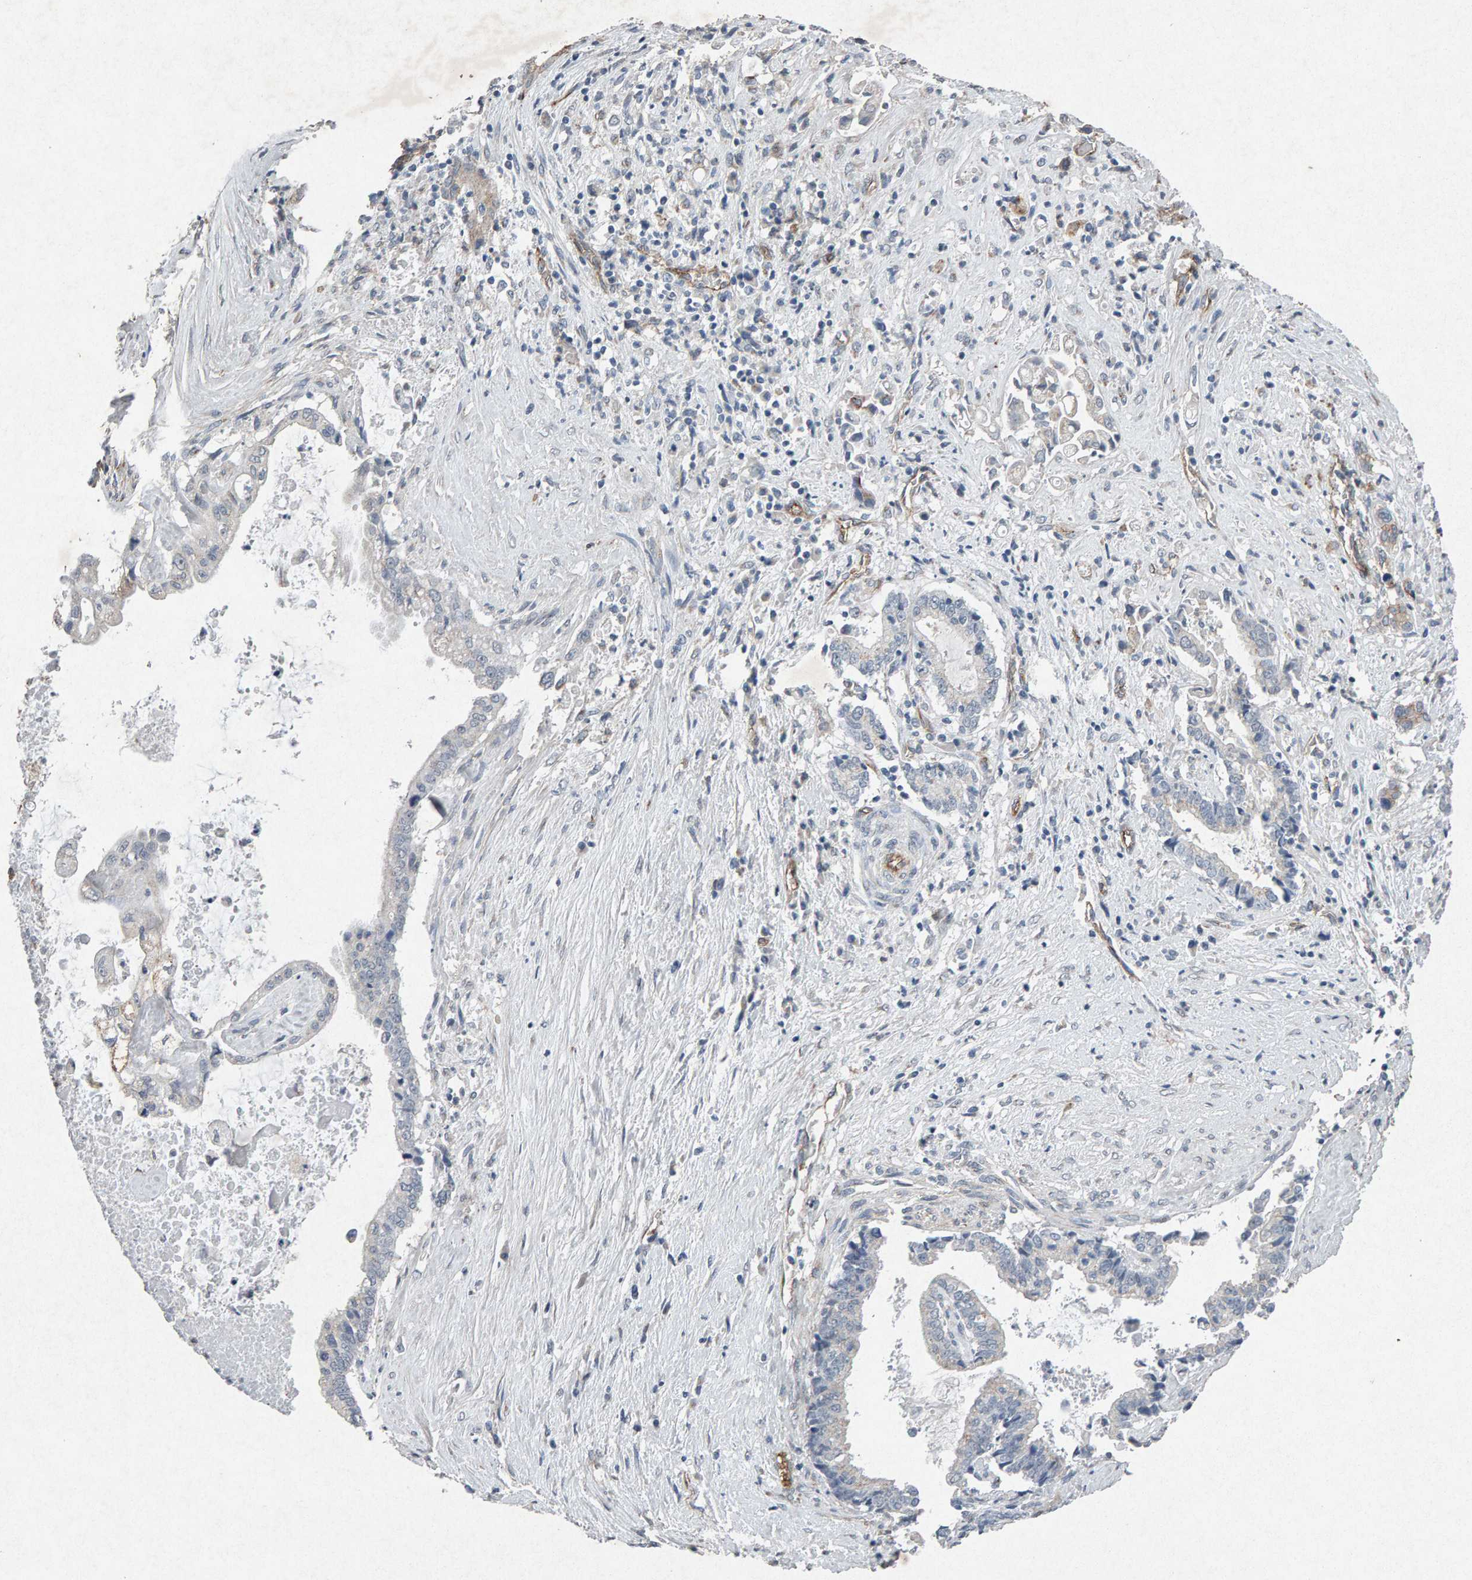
{"staining": {"intensity": "negative", "quantity": "none", "location": "none"}, "tissue": "liver cancer", "cell_type": "Tumor cells", "image_type": "cancer", "snomed": [{"axis": "morphology", "description": "Cholangiocarcinoma"}, {"axis": "topography", "description": "Liver"}], "caption": "Immunohistochemical staining of human cholangiocarcinoma (liver) exhibits no significant expression in tumor cells. (DAB (3,3'-diaminobenzidine) IHC, high magnification).", "gene": "PTPRM", "patient": {"sex": "male", "age": 57}}